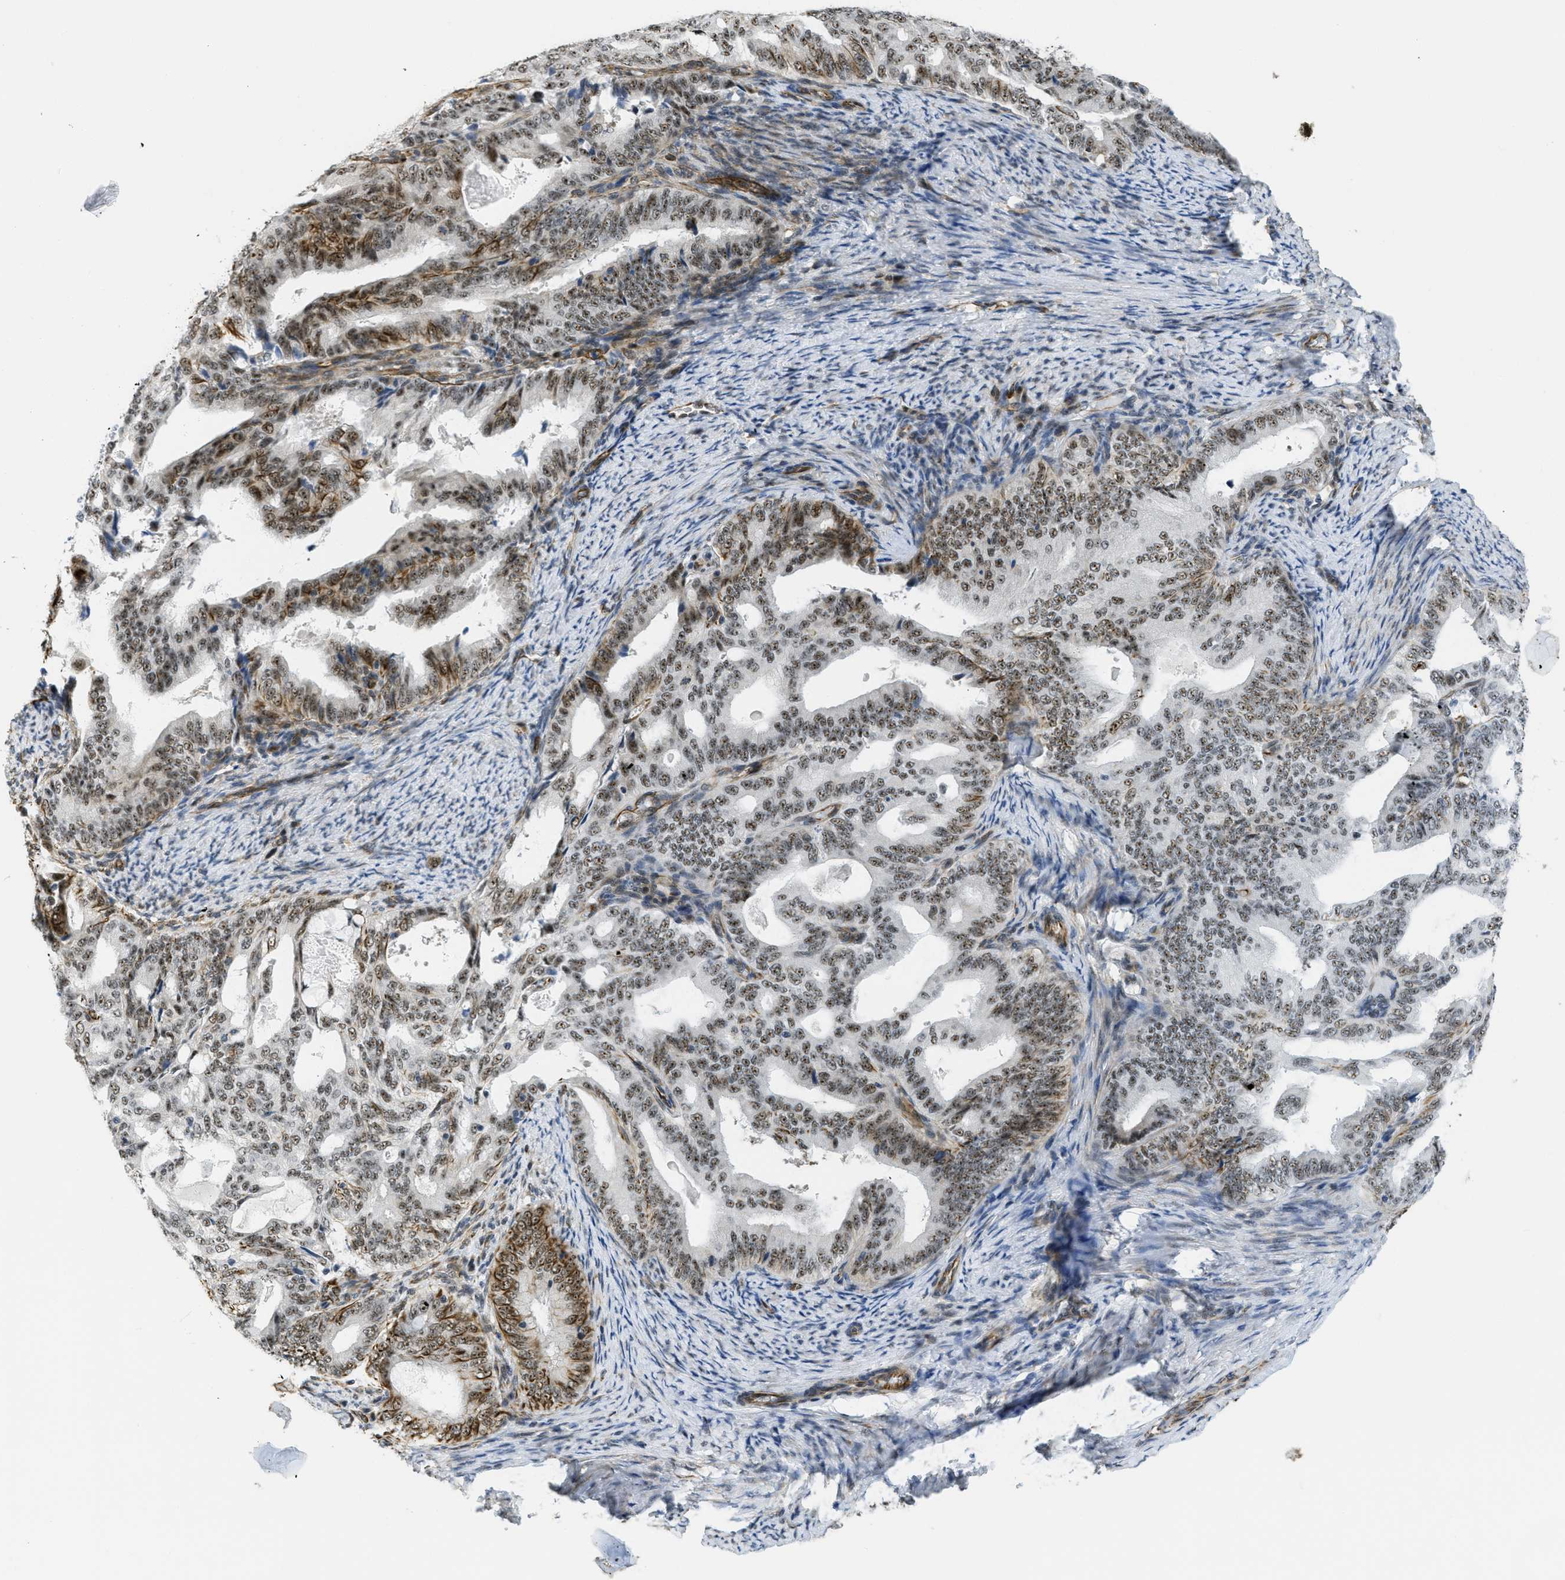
{"staining": {"intensity": "moderate", "quantity": ">75%", "location": "nuclear"}, "tissue": "endometrial cancer", "cell_type": "Tumor cells", "image_type": "cancer", "snomed": [{"axis": "morphology", "description": "Adenocarcinoma, NOS"}, {"axis": "topography", "description": "Endometrium"}], "caption": "A micrograph showing moderate nuclear staining in about >75% of tumor cells in adenocarcinoma (endometrial), as visualized by brown immunohistochemical staining.", "gene": "LRRC8B", "patient": {"sex": "female", "age": 58}}